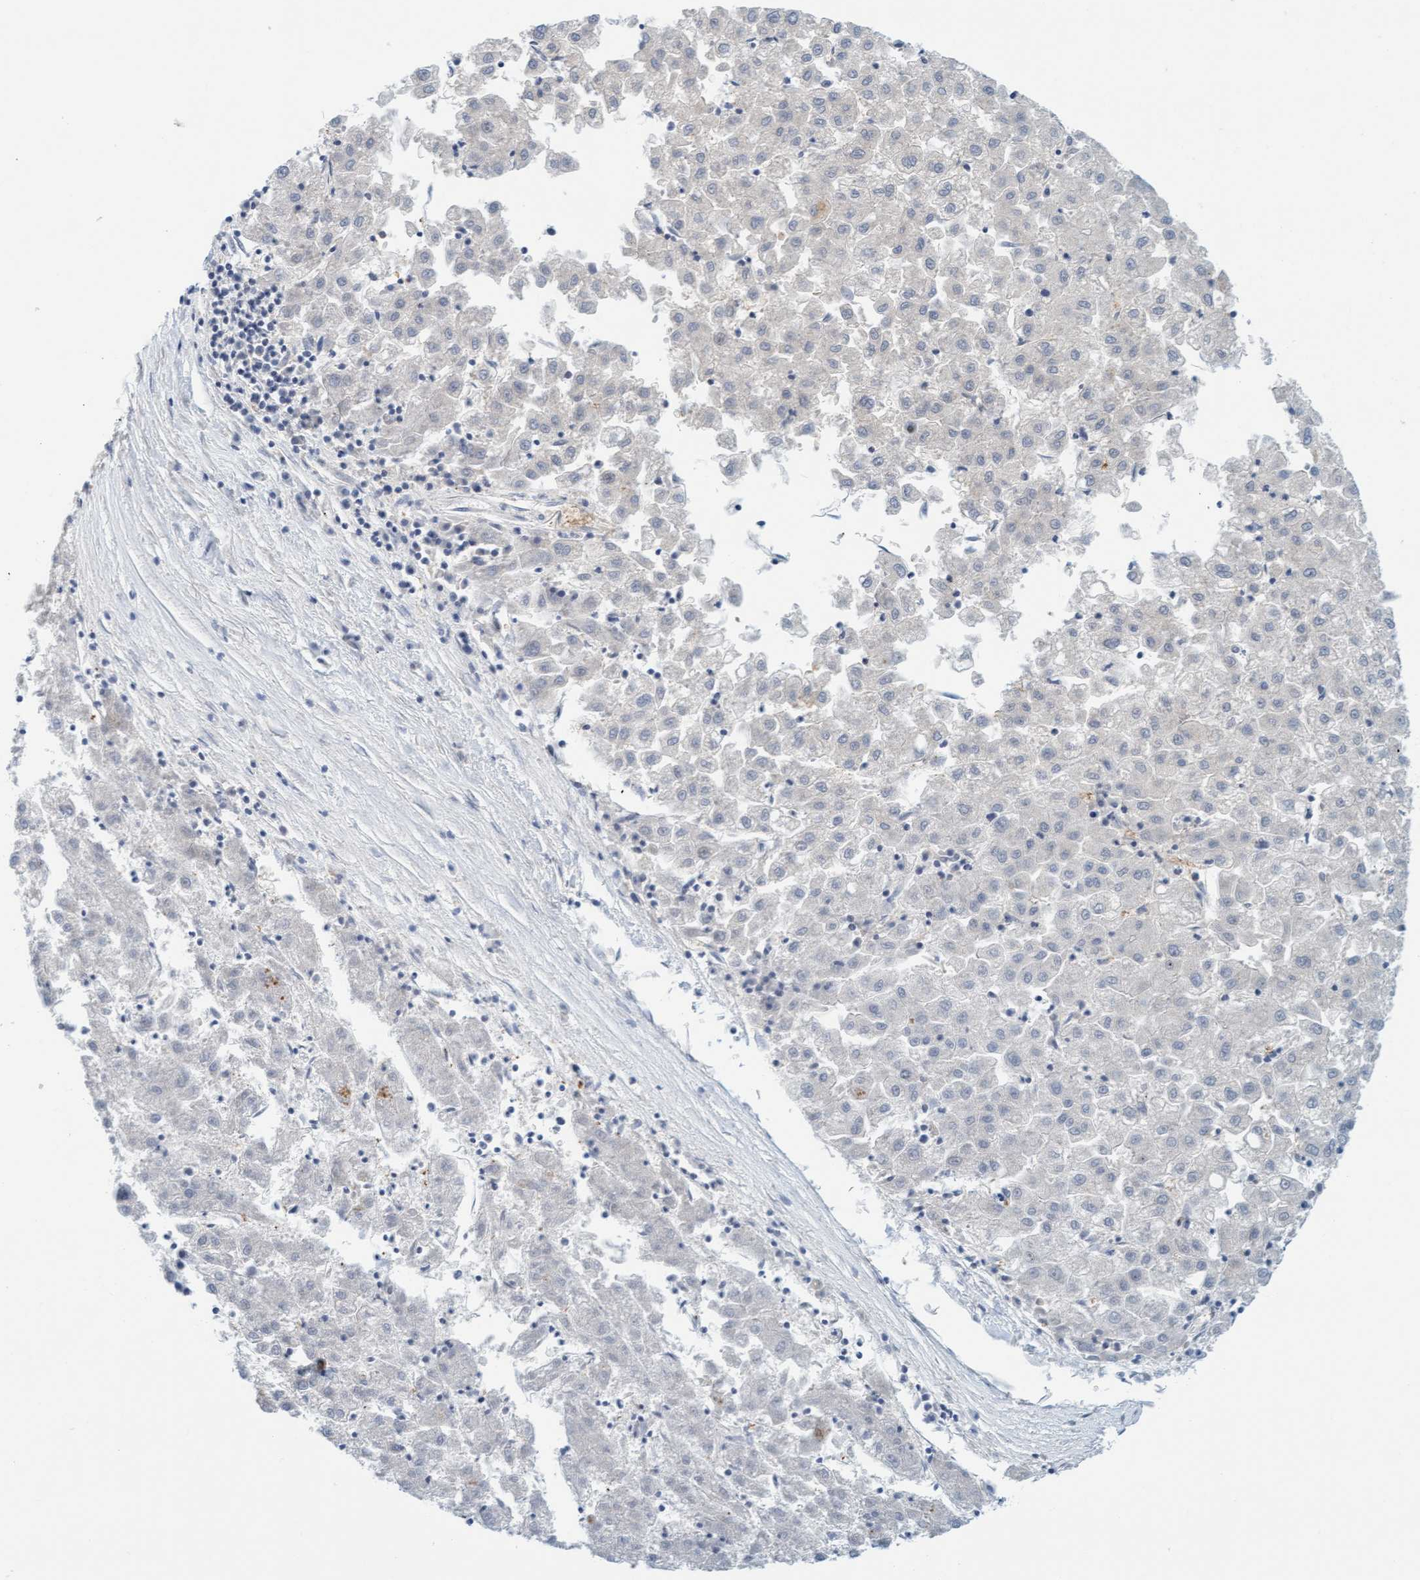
{"staining": {"intensity": "negative", "quantity": "none", "location": "none"}, "tissue": "liver cancer", "cell_type": "Tumor cells", "image_type": "cancer", "snomed": [{"axis": "morphology", "description": "Carcinoma, Hepatocellular, NOS"}, {"axis": "topography", "description": "Liver"}], "caption": "Immunohistochemistry of hepatocellular carcinoma (liver) demonstrates no staining in tumor cells. Brightfield microscopy of immunohistochemistry (IHC) stained with DAB (brown) and hematoxylin (blue), captured at high magnification.", "gene": "EIF4EBP1", "patient": {"sex": "male", "age": 72}}